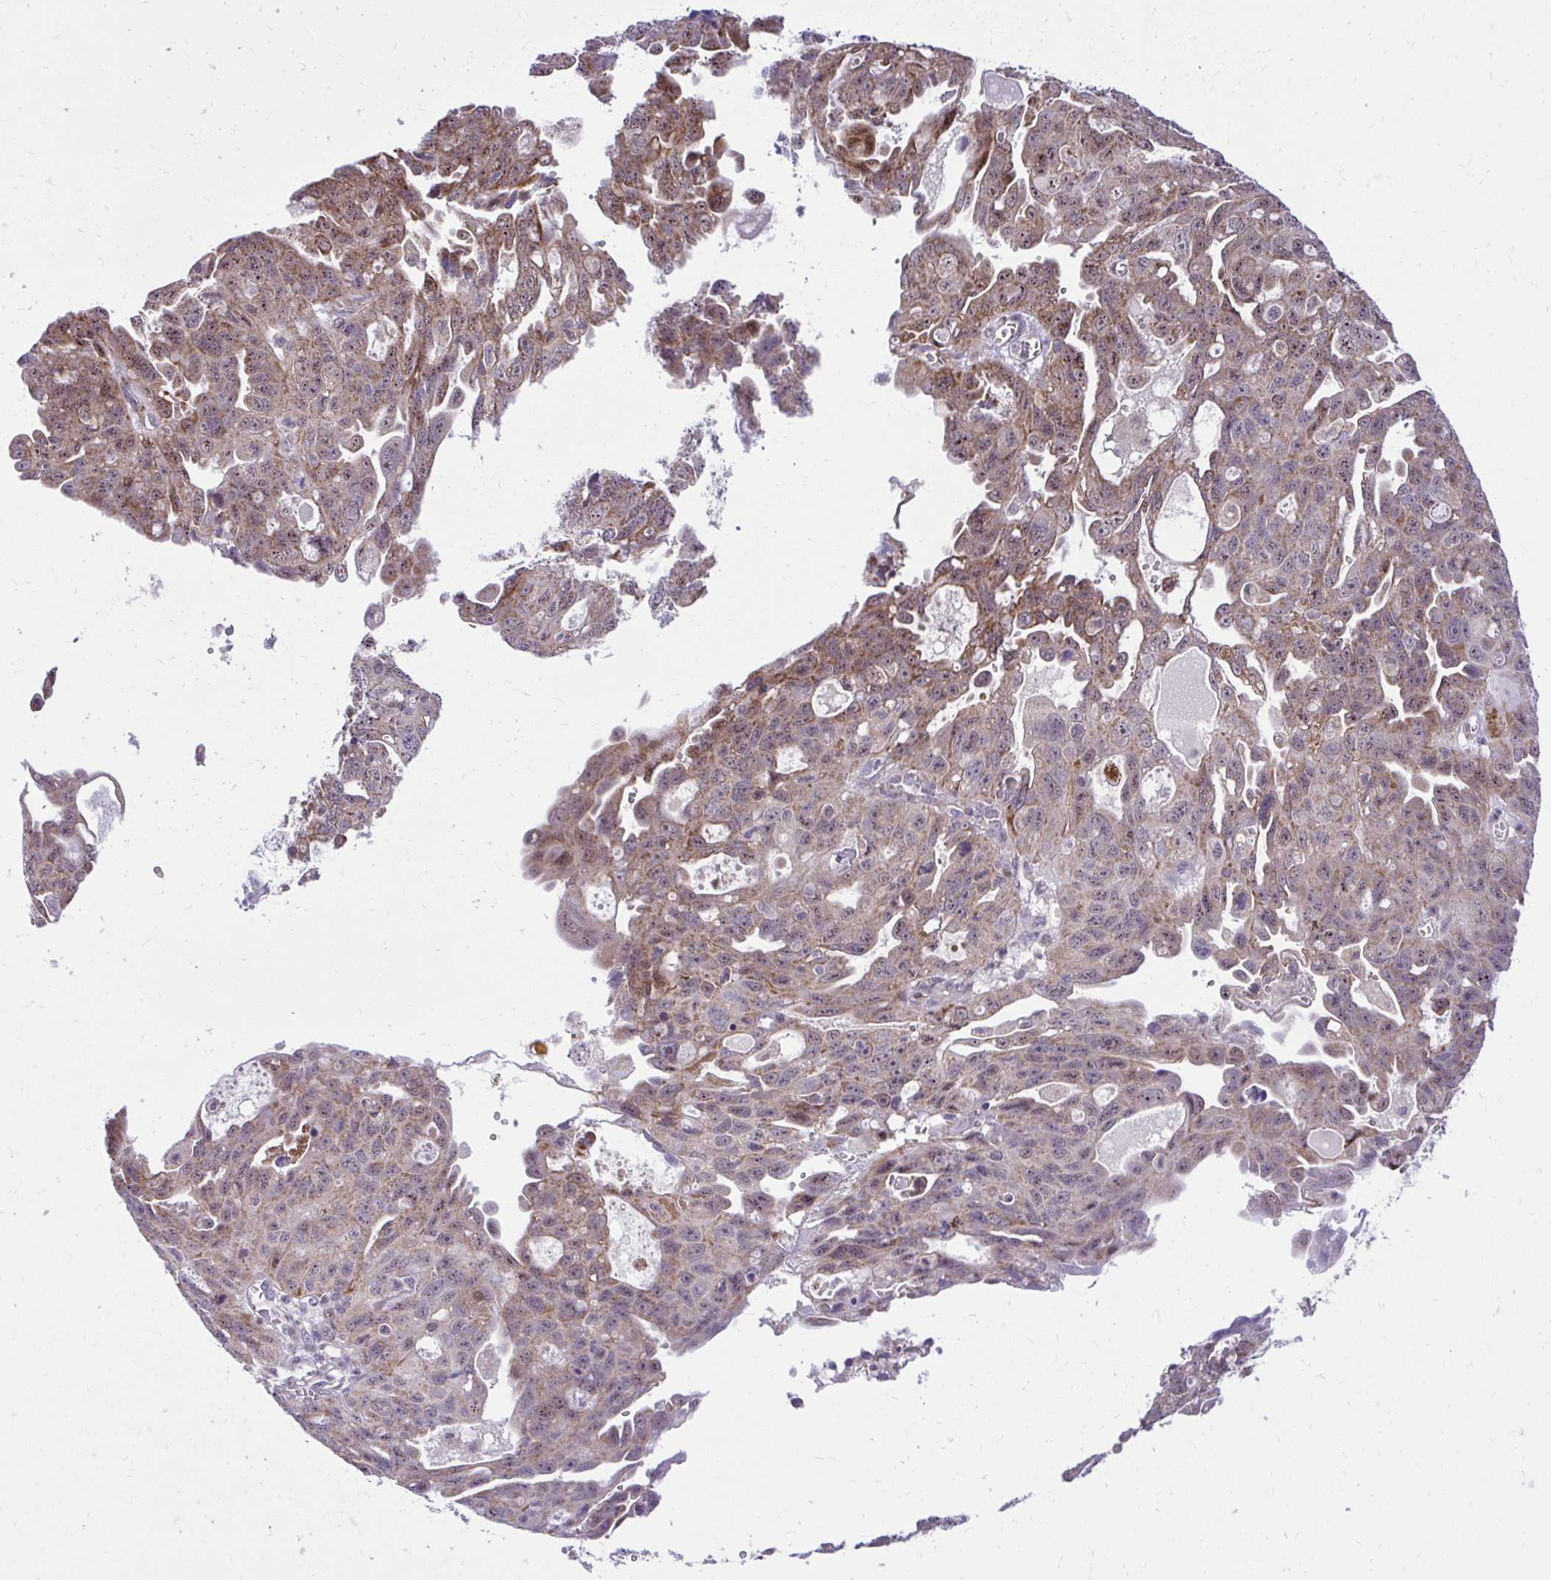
{"staining": {"intensity": "moderate", "quantity": "25%-75%", "location": "cytoplasmic/membranous"}, "tissue": "ovarian cancer", "cell_type": "Tumor cells", "image_type": "cancer", "snomed": [{"axis": "morphology", "description": "Carcinoma, endometroid"}, {"axis": "topography", "description": "Ovary"}], "caption": "Human ovarian endometroid carcinoma stained with a brown dye demonstrates moderate cytoplasmic/membranous positive positivity in approximately 25%-75% of tumor cells.", "gene": "GPRIN3", "patient": {"sex": "female", "age": 70}}